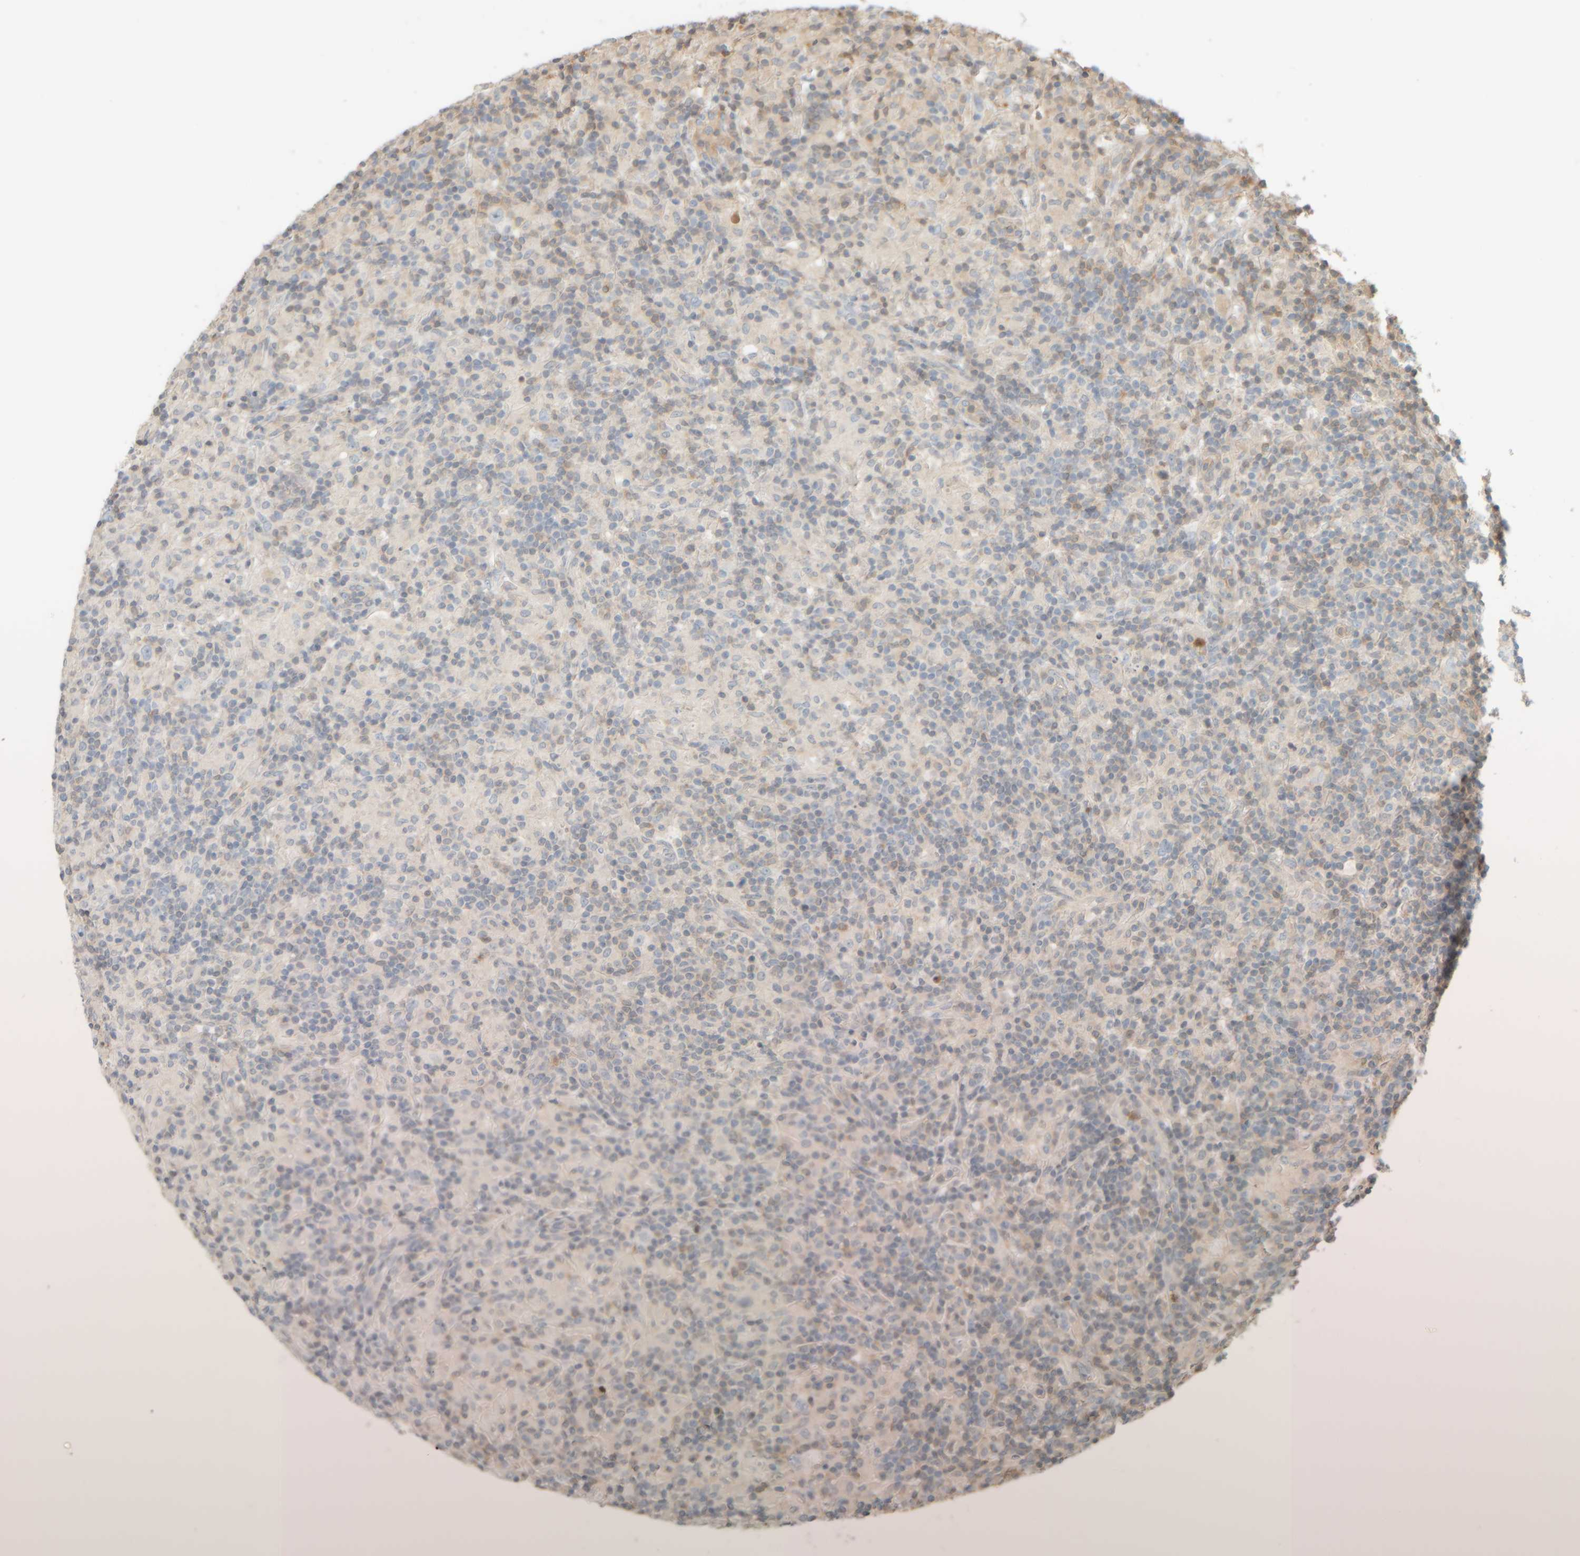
{"staining": {"intensity": "negative", "quantity": "none", "location": "none"}, "tissue": "lymphoma", "cell_type": "Tumor cells", "image_type": "cancer", "snomed": [{"axis": "morphology", "description": "Hodgkin's disease, NOS"}, {"axis": "topography", "description": "Lymph node"}], "caption": "Photomicrograph shows no significant protein staining in tumor cells of lymphoma. Nuclei are stained in blue.", "gene": "PTGES3L-AARSD1", "patient": {"sex": "male", "age": 70}}